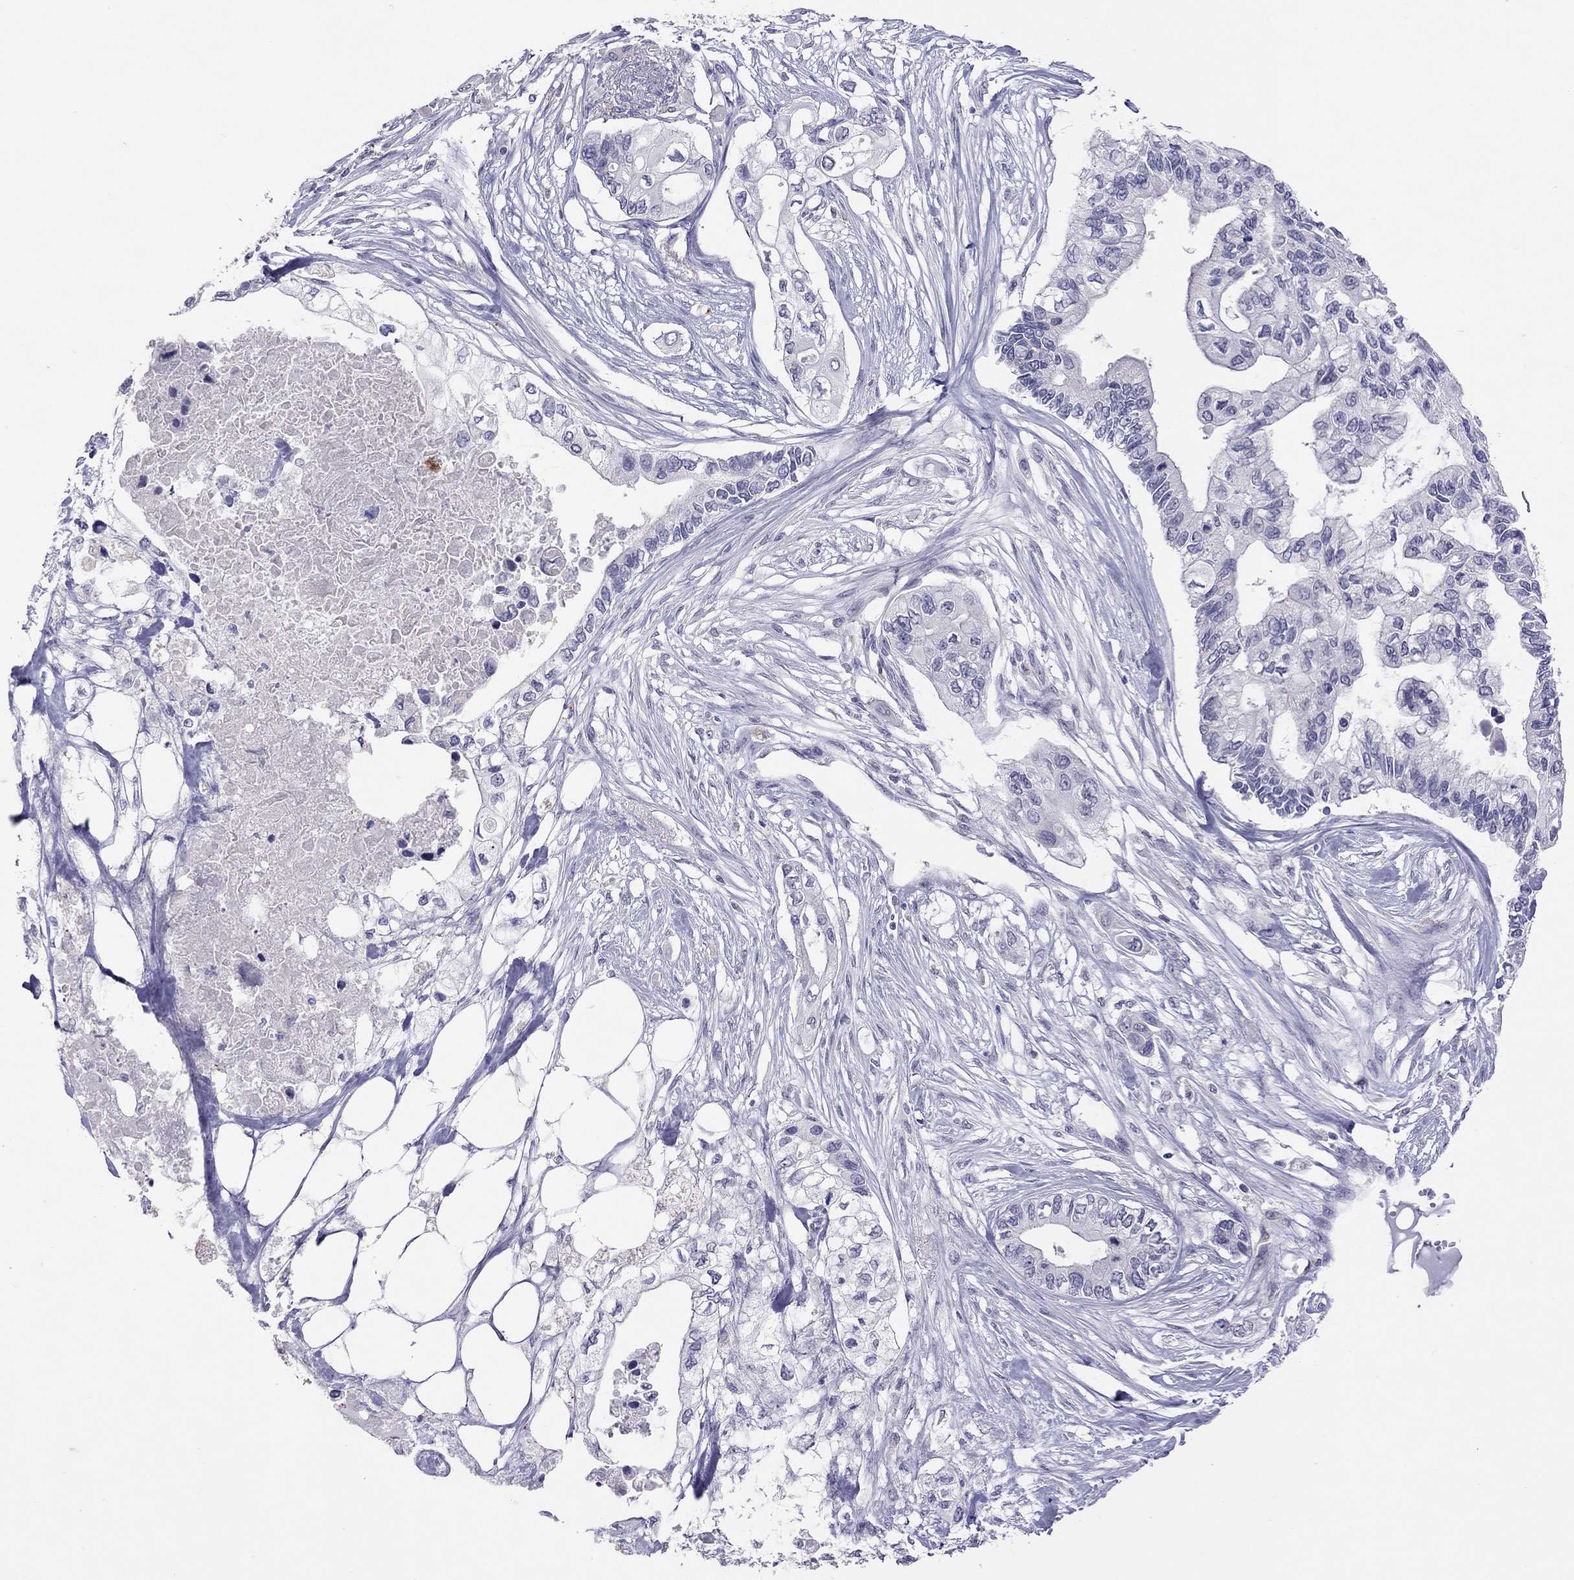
{"staining": {"intensity": "negative", "quantity": "none", "location": "none"}, "tissue": "pancreatic cancer", "cell_type": "Tumor cells", "image_type": "cancer", "snomed": [{"axis": "morphology", "description": "Adenocarcinoma, NOS"}, {"axis": "topography", "description": "Pancreas"}], "caption": "Histopathology image shows no significant protein expression in tumor cells of pancreatic adenocarcinoma.", "gene": "SLAMF1", "patient": {"sex": "female", "age": 63}}